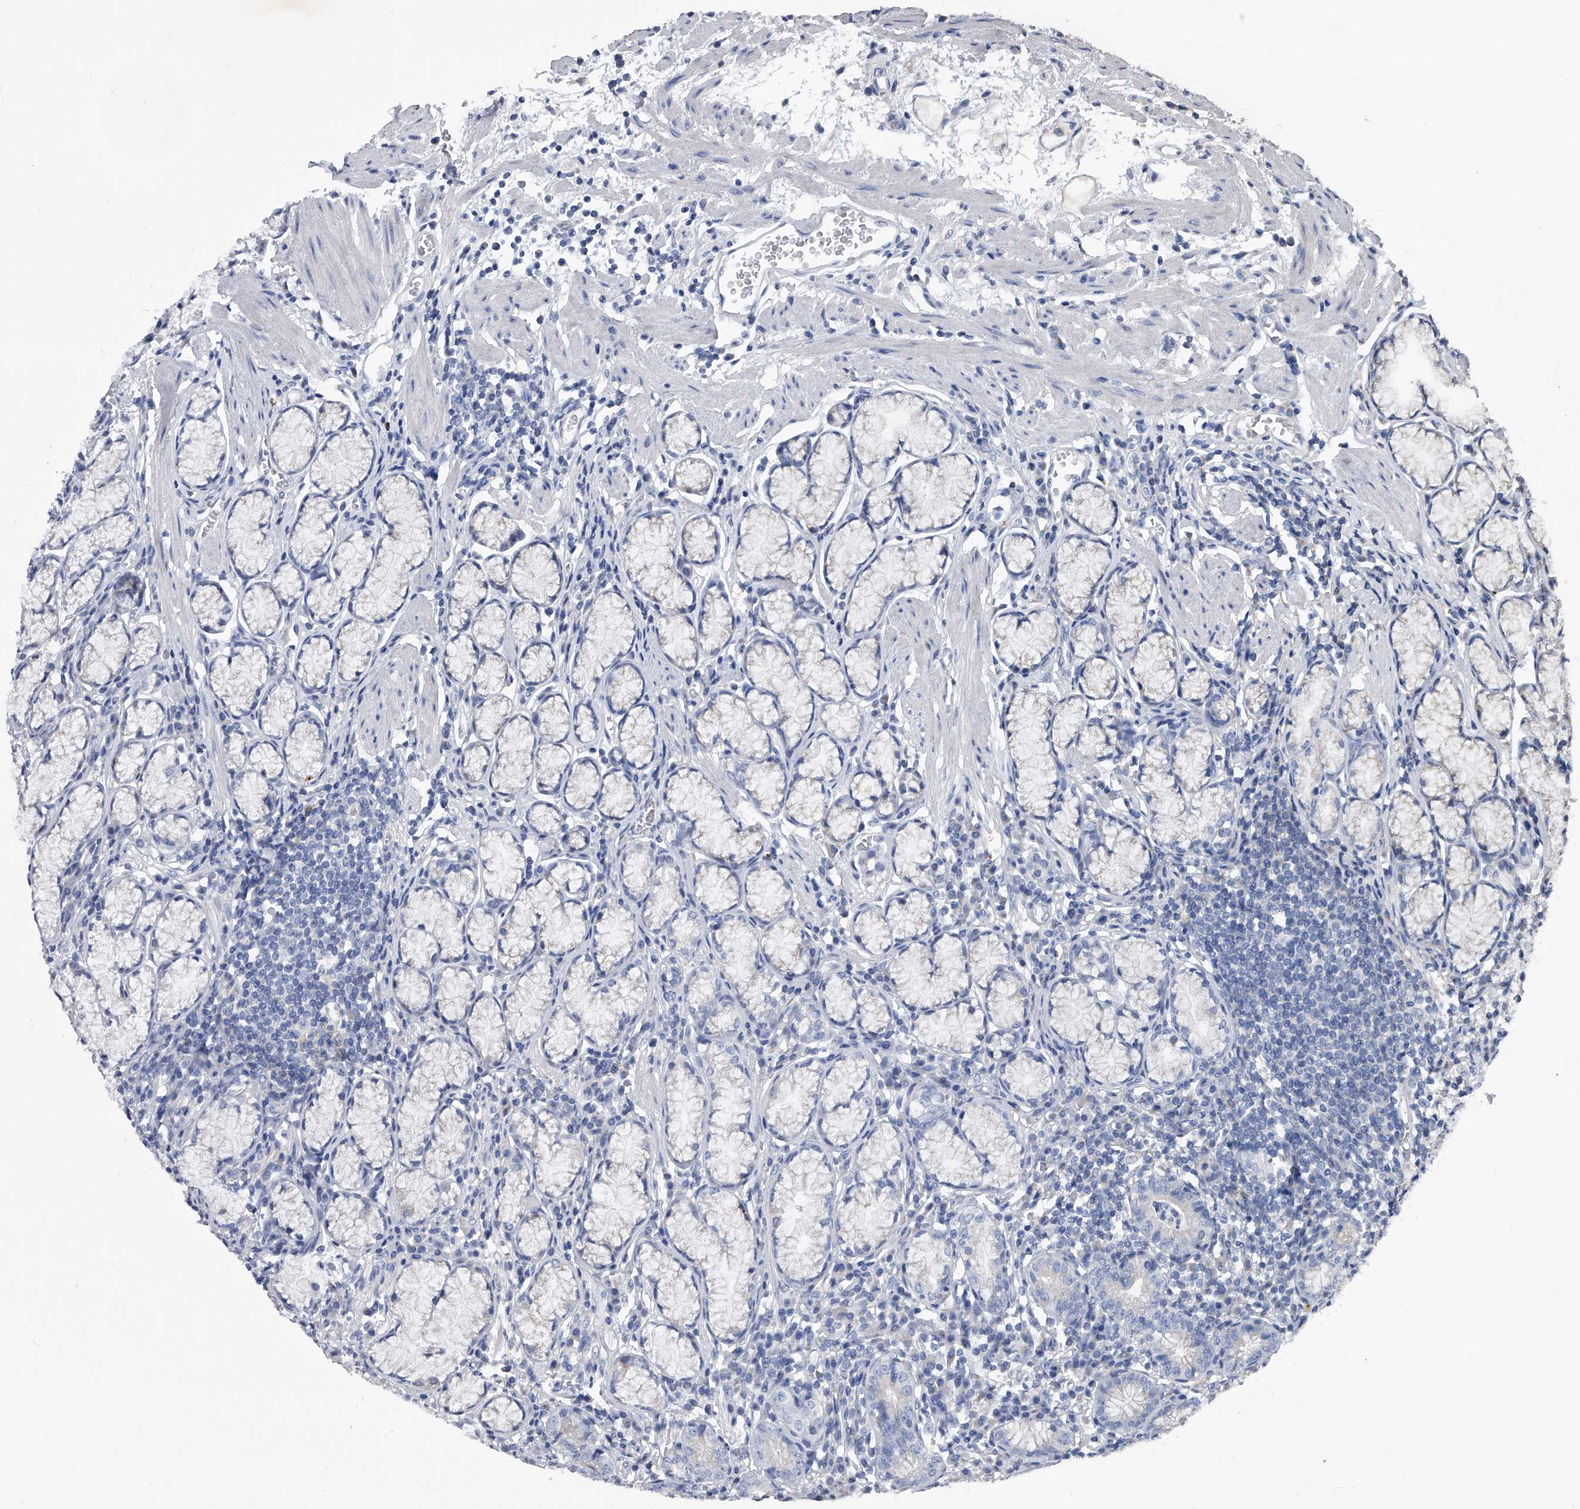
{"staining": {"intensity": "weak", "quantity": "<25%", "location": "cytoplasmic/membranous"}, "tissue": "stomach", "cell_type": "Glandular cells", "image_type": "normal", "snomed": [{"axis": "morphology", "description": "Normal tissue, NOS"}, {"axis": "topography", "description": "Stomach"}], "caption": "A high-resolution photomicrograph shows immunohistochemistry (IHC) staining of normal stomach, which displays no significant expression in glandular cells. (IHC, brightfield microscopy, high magnification).", "gene": "SPP1", "patient": {"sex": "male", "age": 55}}